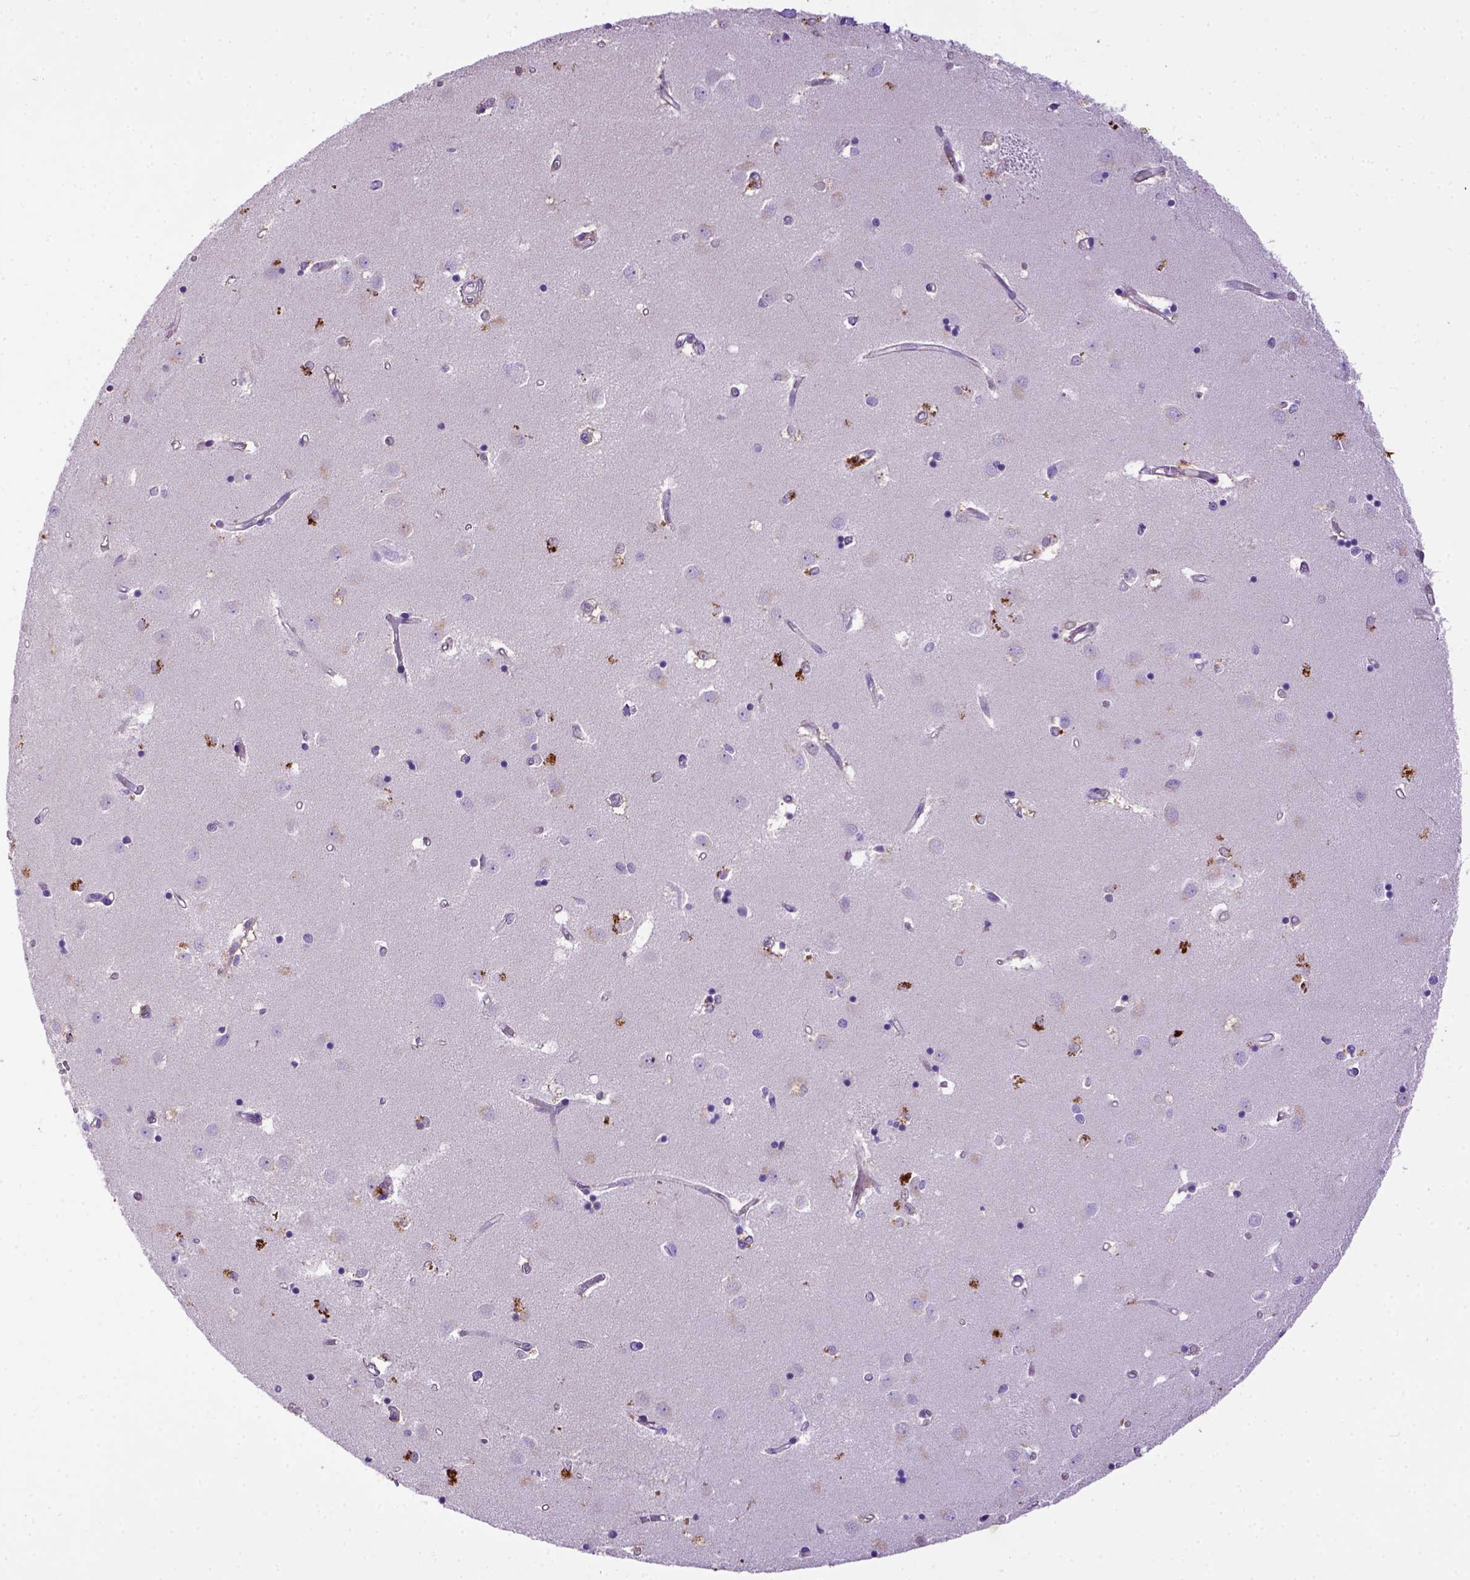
{"staining": {"intensity": "negative", "quantity": "none", "location": "none"}, "tissue": "caudate", "cell_type": "Glial cells", "image_type": "normal", "snomed": [{"axis": "morphology", "description": "Normal tissue, NOS"}, {"axis": "topography", "description": "Lateral ventricle wall"}], "caption": "This is an immunohistochemistry image of unremarkable human caudate. There is no positivity in glial cells.", "gene": "DEPDC1B", "patient": {"sex": "male", "age": 54}}